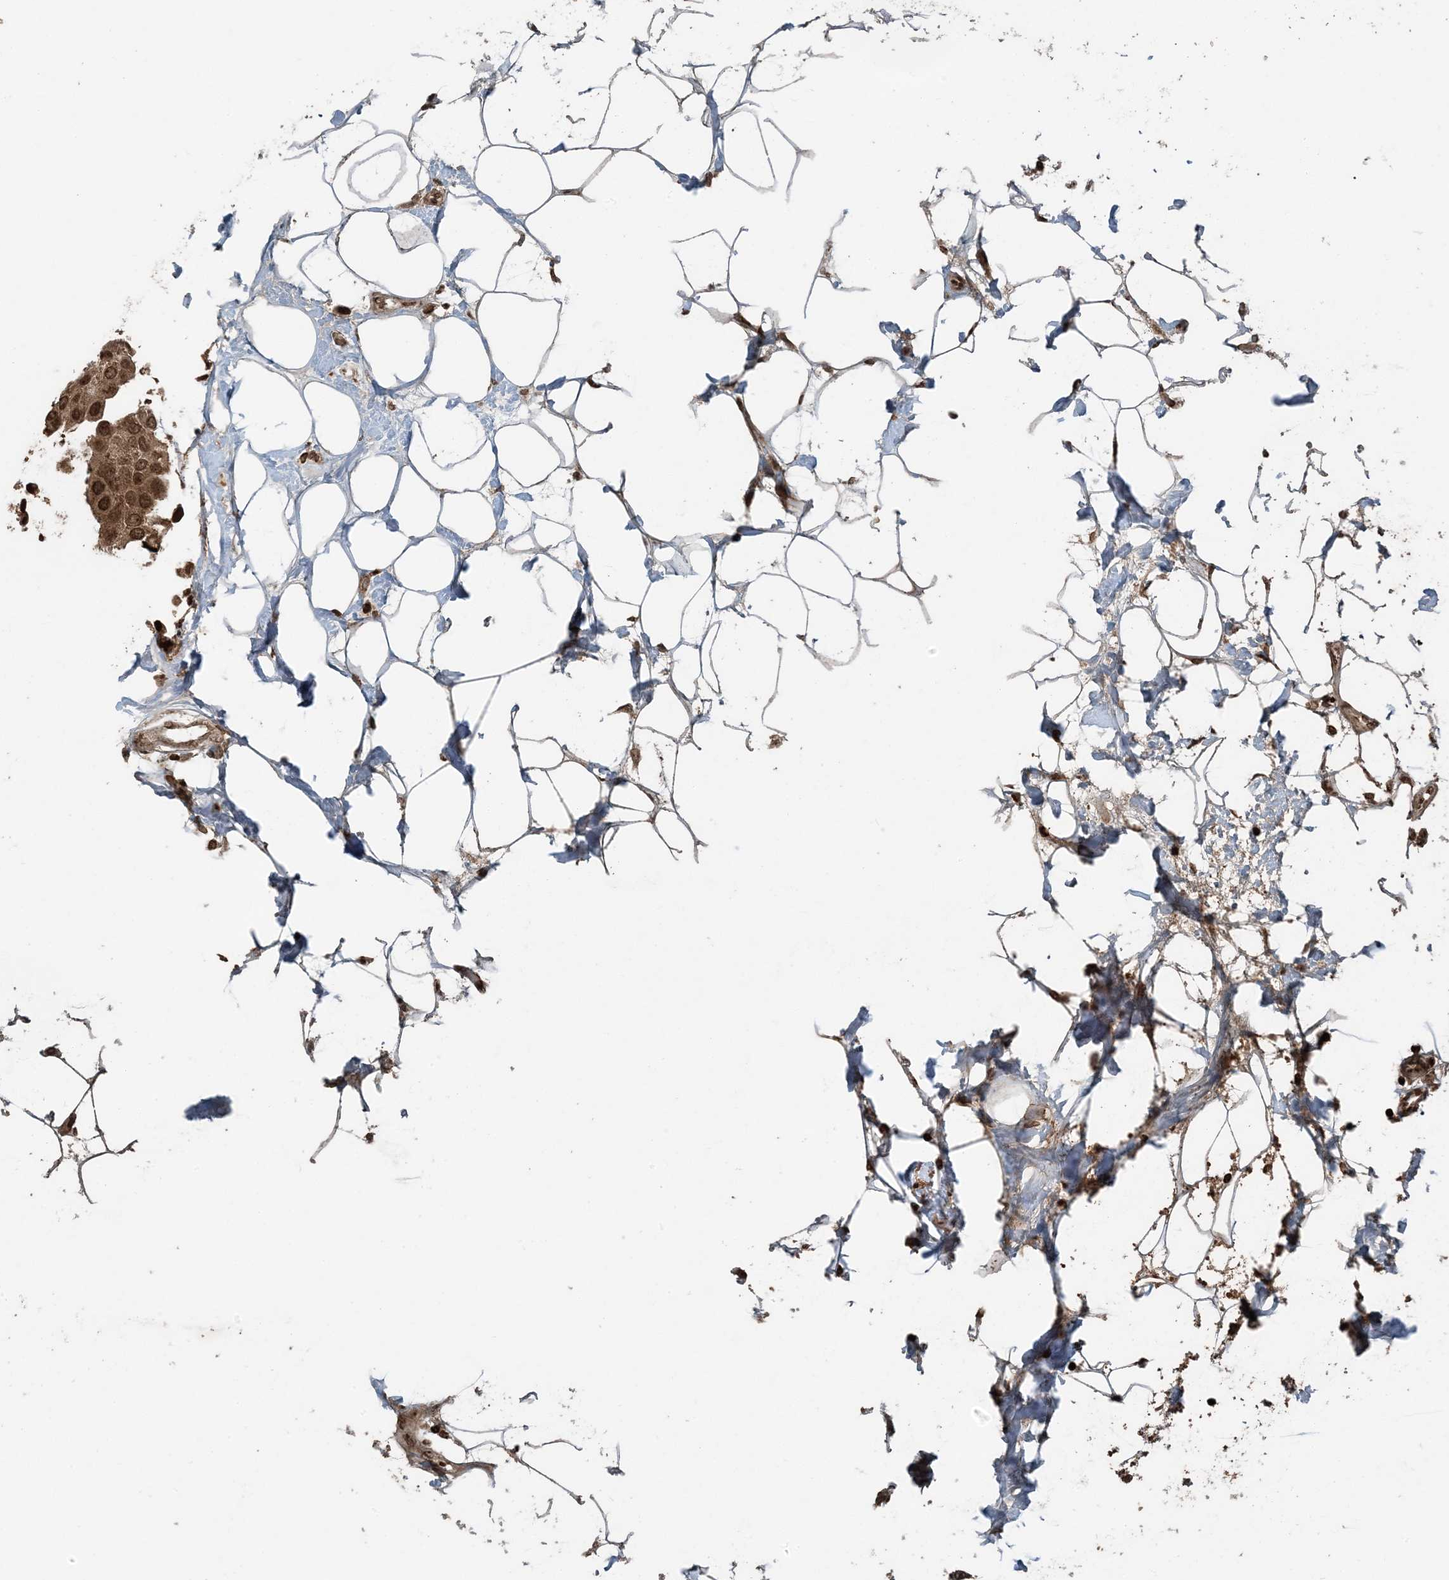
{"staining": {"intensity": "moderate", "quantity": ">75%", "location": "cytoplasmic/membranous,nuclear"}, "tissue": "breast cancer", "cell_type": "Tumor cells", "image_type": "cancer", "snomed": [{"axis": "morphology", "description": "Normal tissue, NOS"}, {"axis": "morphology", "description": "Duct carcinoma"}, {"axis": "topography", "description": "Breast"}], "caption": "Immunohistochemical staining of breast invasive ductal carcinoma demonstrates medium levels of moderate cytoplasmic/membranous and nuclear protein expression in approximately >75% of tumor cells.", "gene": "ZFAND2B", "patient": {"sex": "female", "age": 39}}